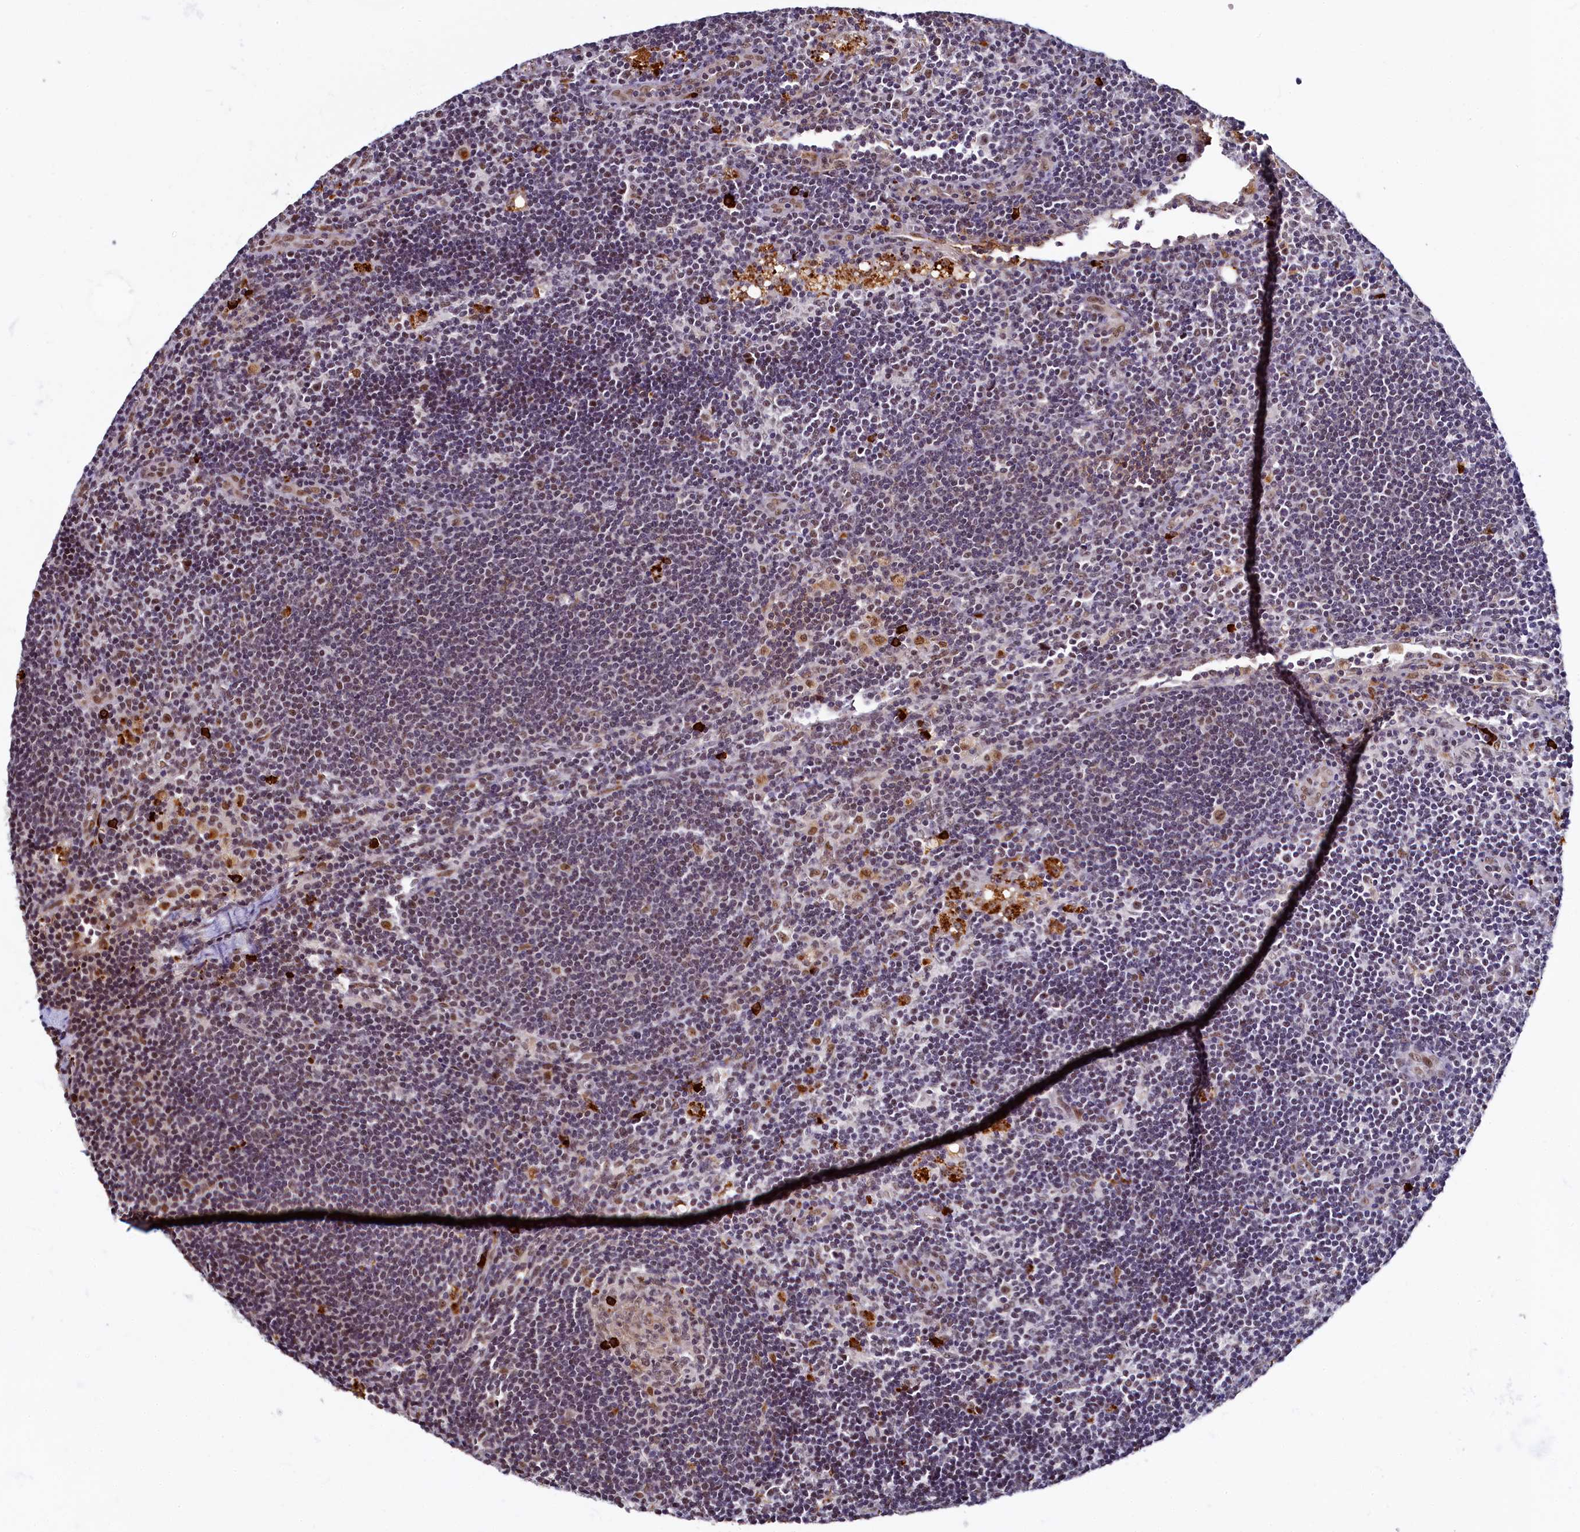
{"staining": {"intensity": "negative", "quantity": "none", "location": "none"}, "tissue": "lymph node", "cell_type": "Germinal center cells", "image_type": "normal", "snomed": [{"axis": "morphology", "description": "Normal tissue, NOS"}, {"axis": "topography", "description": "Lymph node"}], "caption": "IHC of unremarkable human lymph node displays no positivity in germinal center cells.", "gene": "INTS14", "patient": {"sex": "male", "age": 24}}